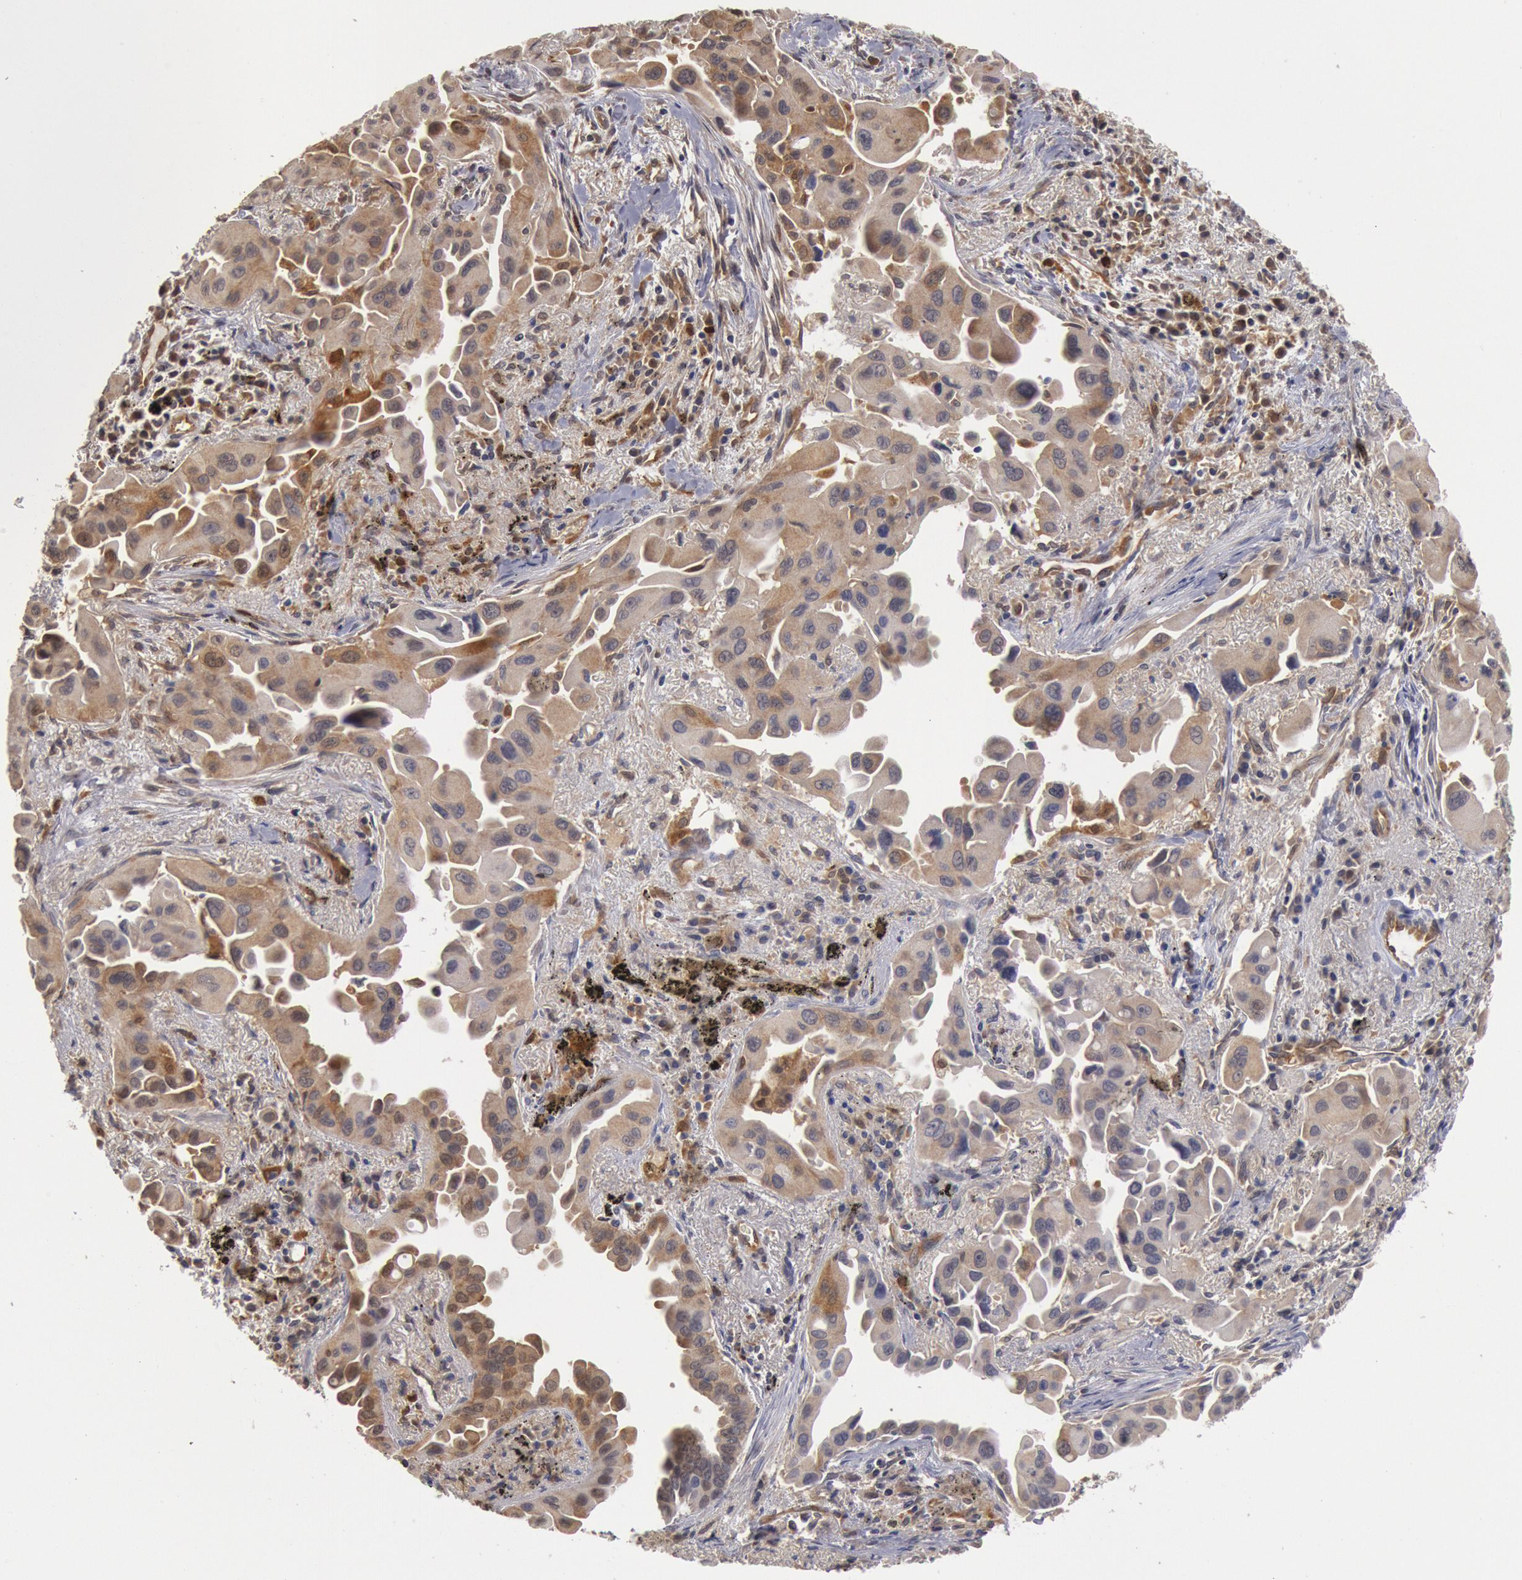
{"staining": {"intensity": "weak", "quantity": "25%-75%", "location": "cytoplasmic/membranous"}, "tissue": "lung cancer", "cell_type": "Tumor cells", "image_type": "cancer", "snomed": [{"axis": "morphology", "description": "Adenocarcinoma, NOS"}, {"axis": "topography", "description": "Lung"}], "caption": "Immunohistochemical staining of human lung cancer (adenocarcinoma) exhibits weak cytoplasmic/membranous protein staining in about 25%-75% of tumor cells.", "gene": "DNAJA1", "patient": {"sex": "male", "age": 68}}